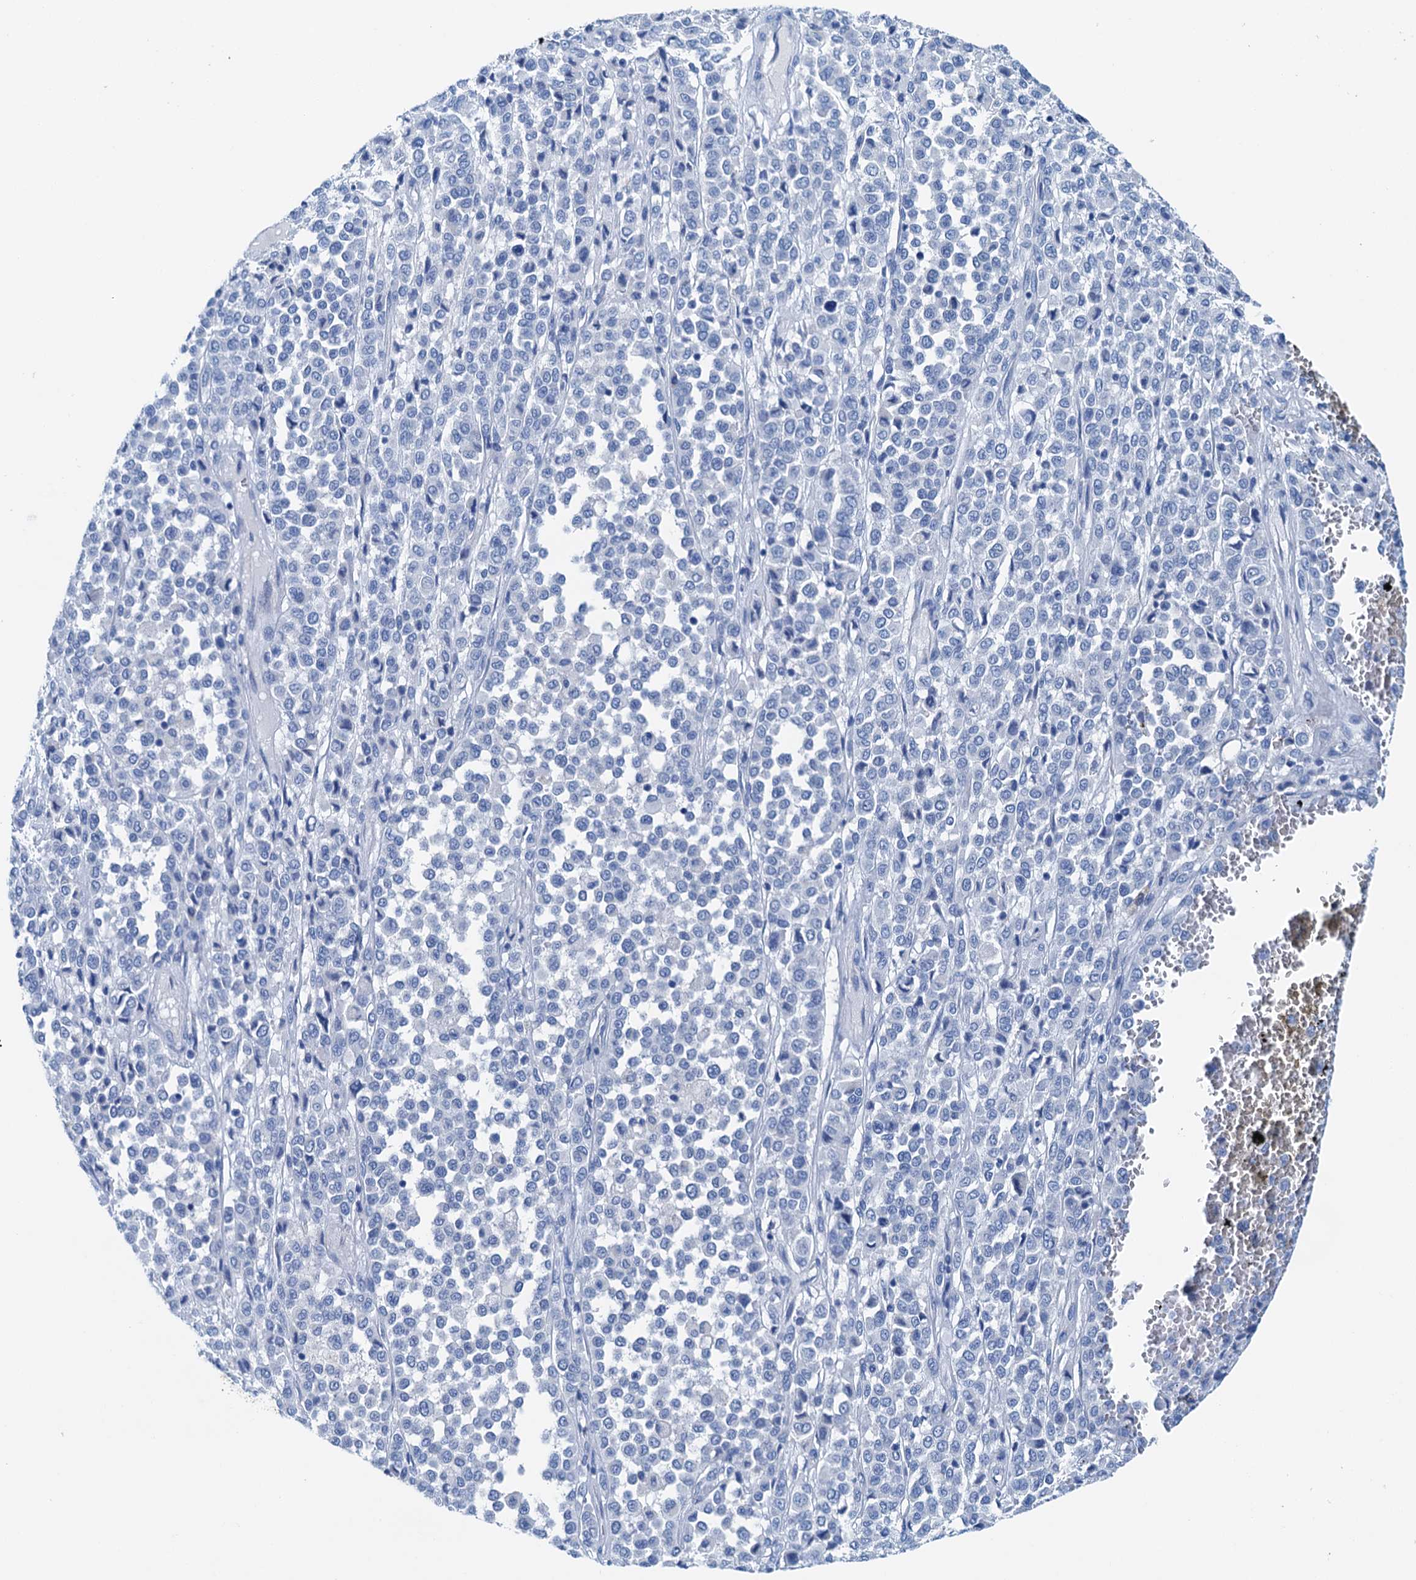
{"staining": {"intensity": "negative", "quantity": "none", "location": "none"}, "tissue": "melanoma", "cell_type": "Tumor cells", "image_type": "cancer", "snomed": [{"axis": "morphology", "description": "Malignant melanoma, Metastatic site"}, {"axis": "topography", "description": "Pancreas"}], "caption": "Immunohistochemistry (IHC) histopathology image of human malignant melanoma (metastatic site) stained for a protein (brown), which shows no positivity in tumor cells.", "gene": "KNDC1", "patient": {"sex": "female", "age": 30}}